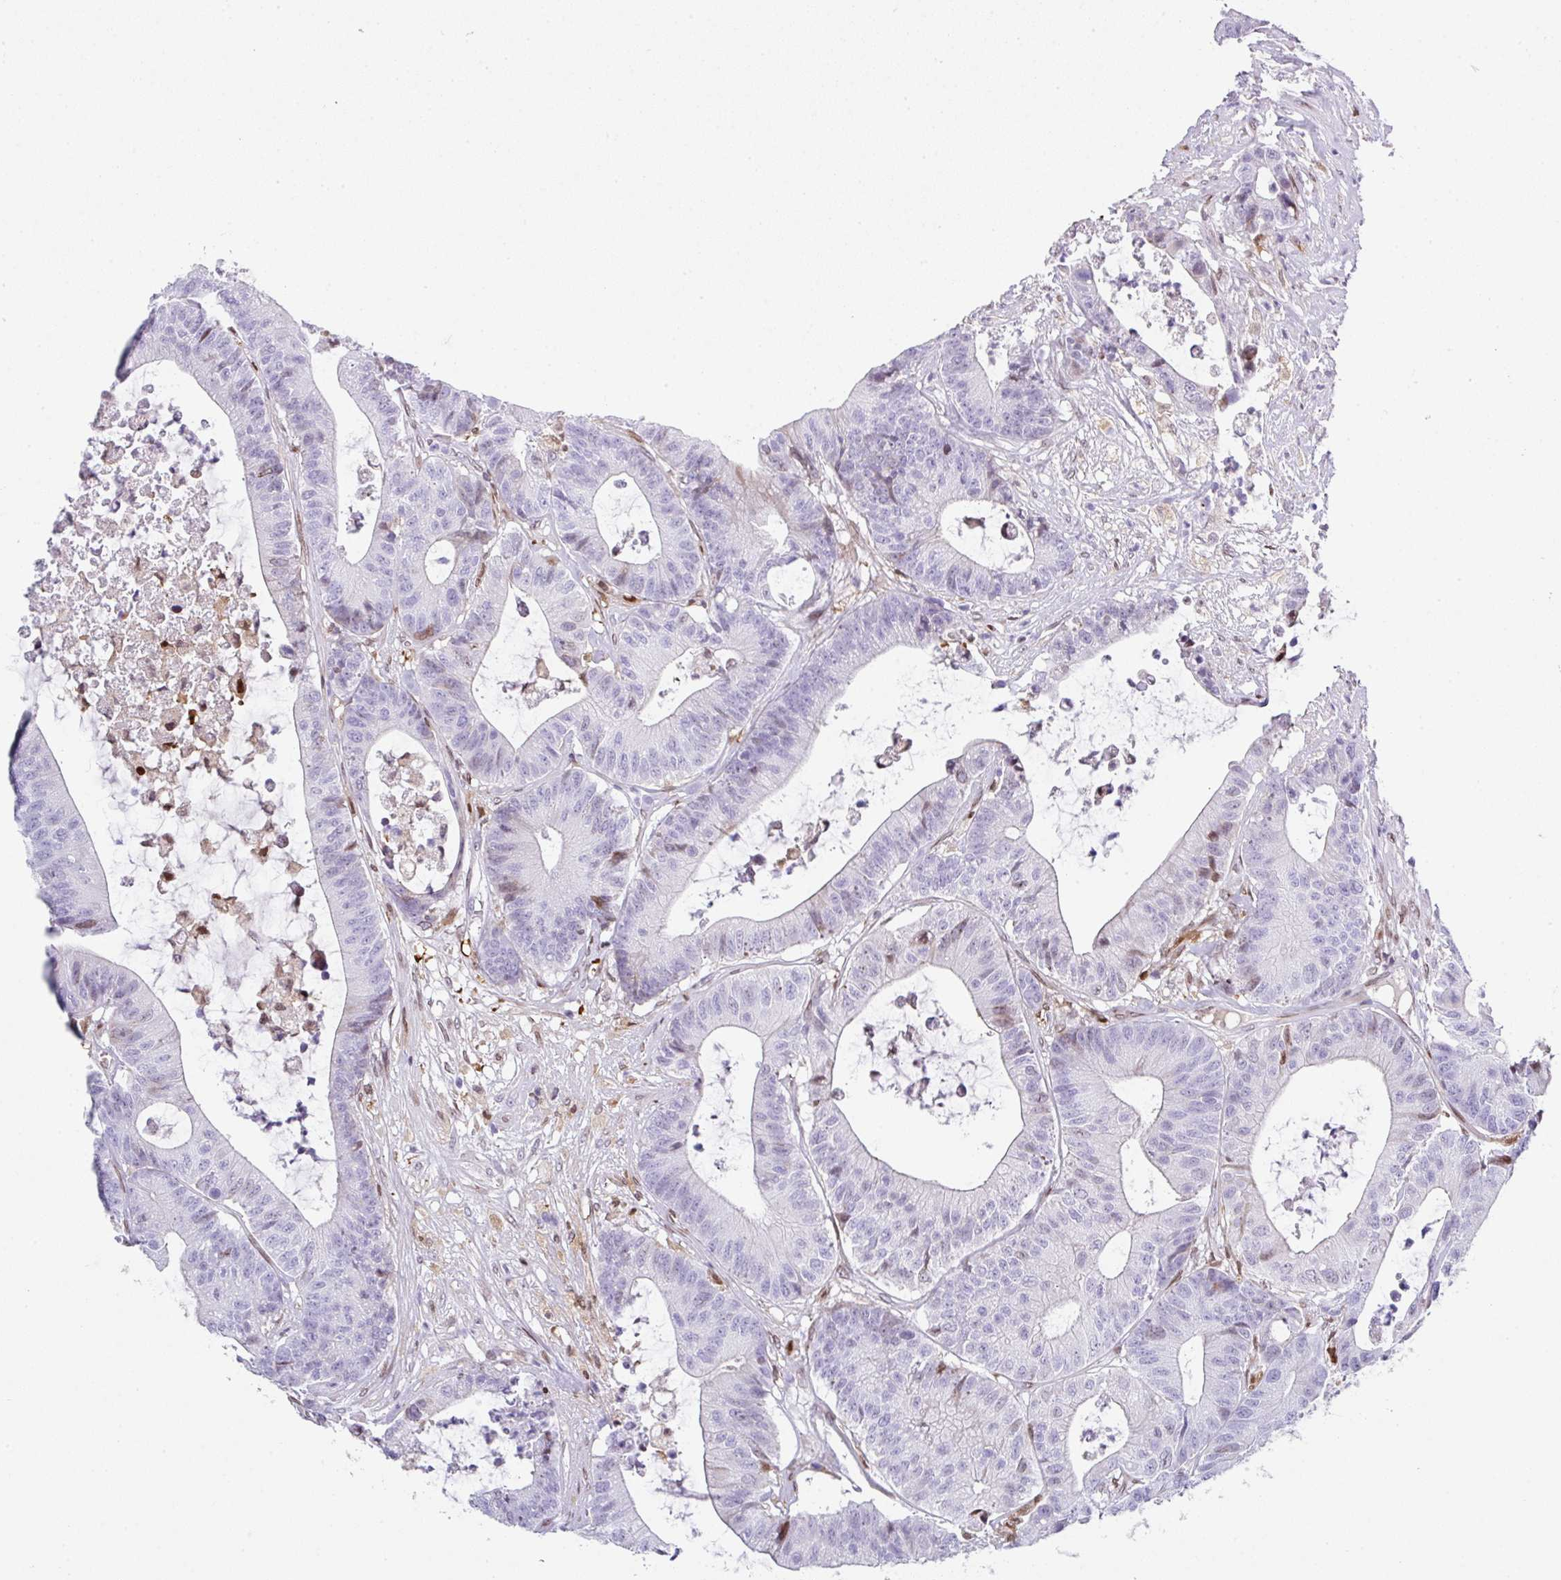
{"staining": {"intensity": "negative", "quantity": "none", "location": "none"}, "tissue": "colorectal cancer", "cell_type": "Tumor cells", "image_type": "cancer", "snomed": [{"axis": "morphology", "description": "Adenocarcinoma, NOS"}, {"axis": "topography", "description": "Colon"}], "caption": "This is an immunohistochemistry (IHC) micrograph of human adenocarcinoma (colorectal). There is no staining in tumor cells.", "gene": "PLK1", "patient": {"sex": "female", "age": 84}}